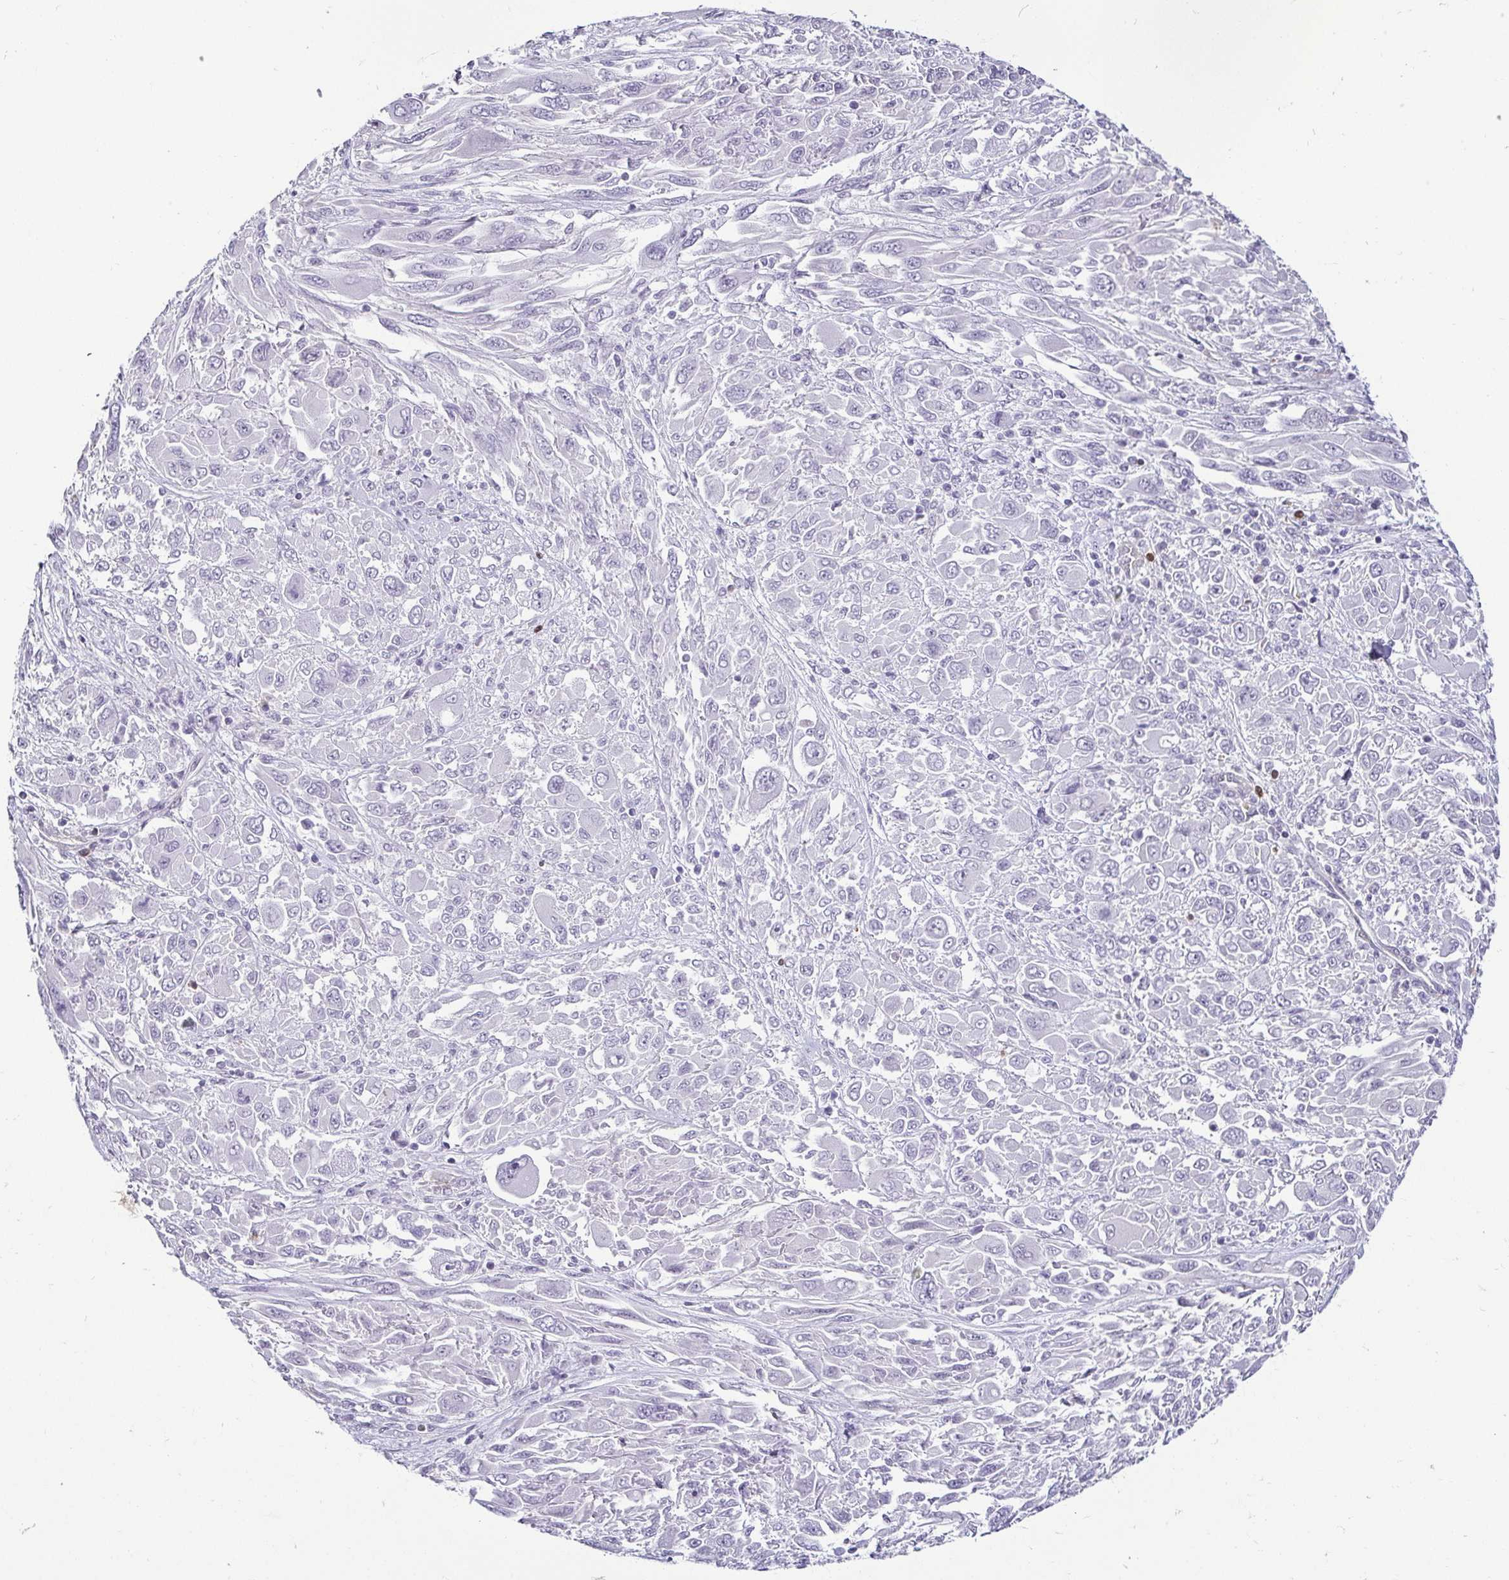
{"staining": {"intensity": "negative", "quantity": "none", "location": "none"}, "tissue": "melanoma", "cell_type": "Tumor cells", "image_type": "cancer", "snomed": [{"axis": "morphology", "description": "Malignant melanoma, NOS"}, {"axis": "topography", "description": "Skin"}], "caption": "Malignant melanoma was stained to show a protein in brown. There is no significant expression in tumor cells. (DAB (3,3'-diaminobenzidine) immunohistochemistry, high magnification).", "gene": "HOPX", "patient": {"sex": "female", "age": 91}}